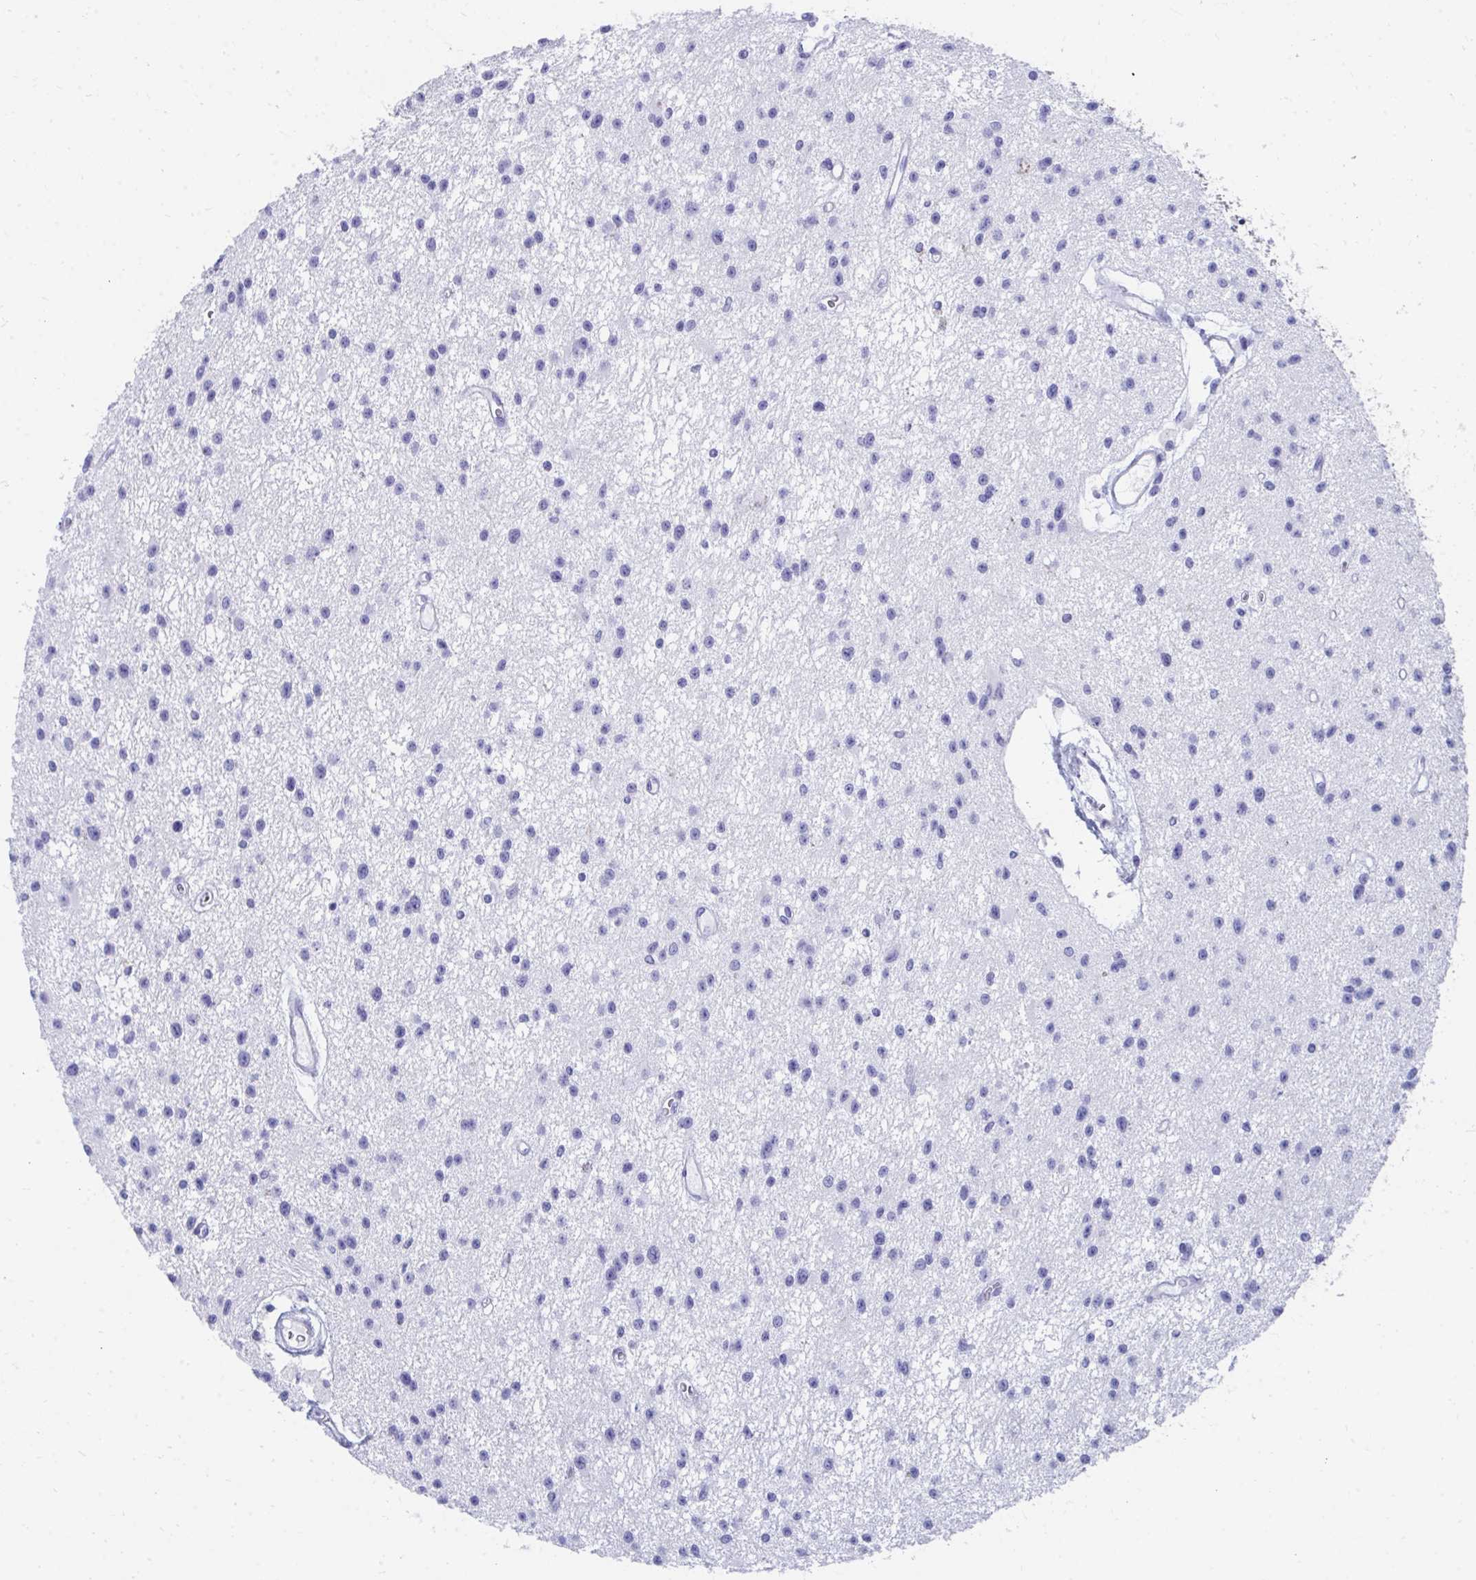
{"staining": {"intensity": "negative", "quantity": "none", "location": "none"}, "tissue": "glioma", "cell_type": "Tumor cells", "image_type": "cancer", "snomed": [{"axis": "morphology", "description": "Glioma, malignant, Low grade"}, {"axis": "topography", "description": "Brain"}], "caption": "There is no significant positivity in tumor cells of glioma.", "gene": "HGD", "patient": {"sex": "male", "age": 43}}